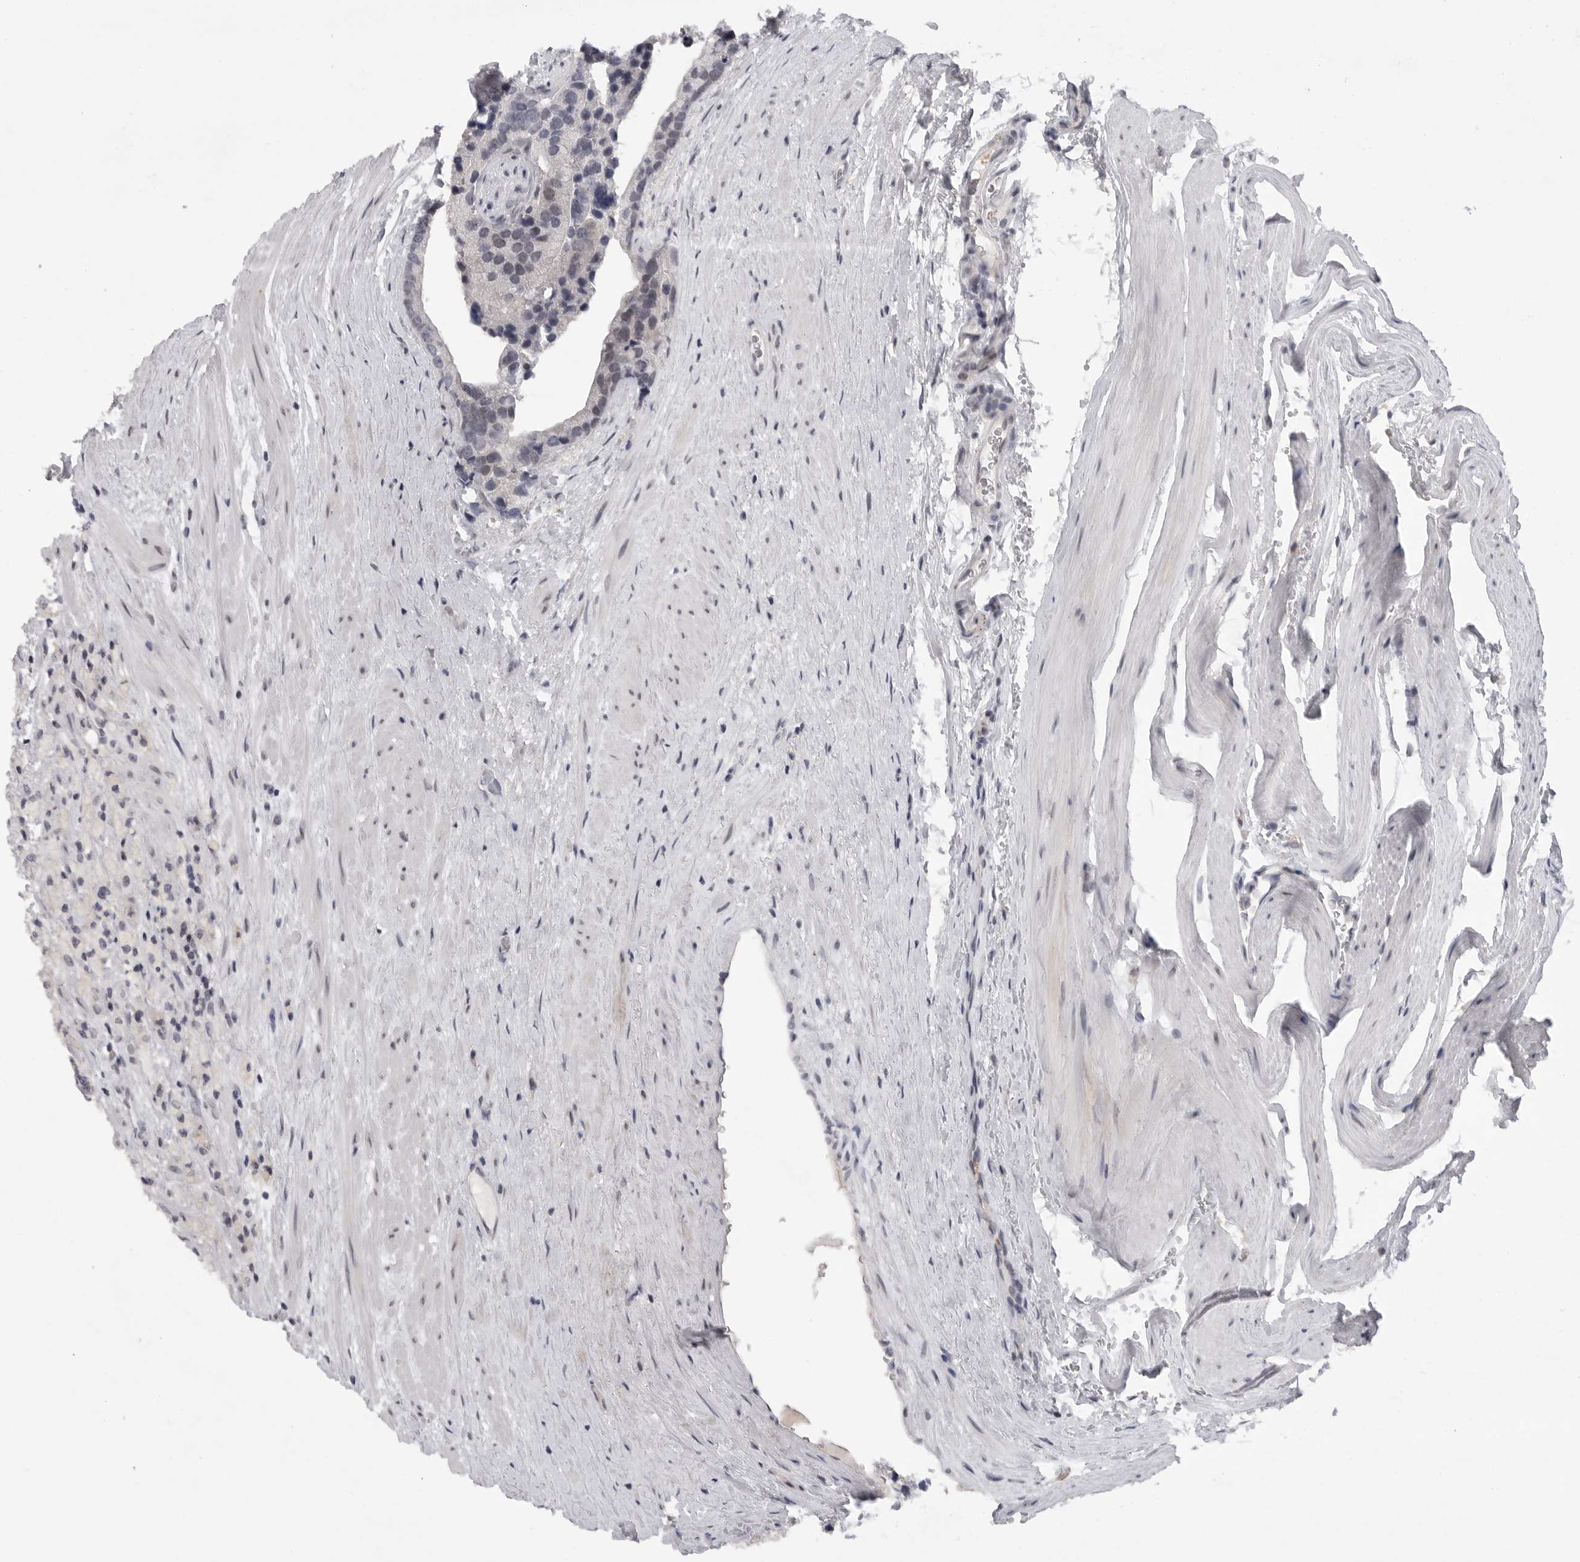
{"staining": {"intensity": "weak", "quantity": "<25%", "location": "nuclear"}, "tissue": "prostate cancer", "cell_type": "Tumor cells", "image_type": "cancer", "snomed": [{"axis": "morphology", "description": "Adenocarcinoma, High grade"}, {"axis": "topography", "description": "Prostate"}], "caption": "The micrograph shows no staining of tumor cells in prostate cancer.", "gene": "FBXO43", "patient": {"sex": "male", "age": 70}}